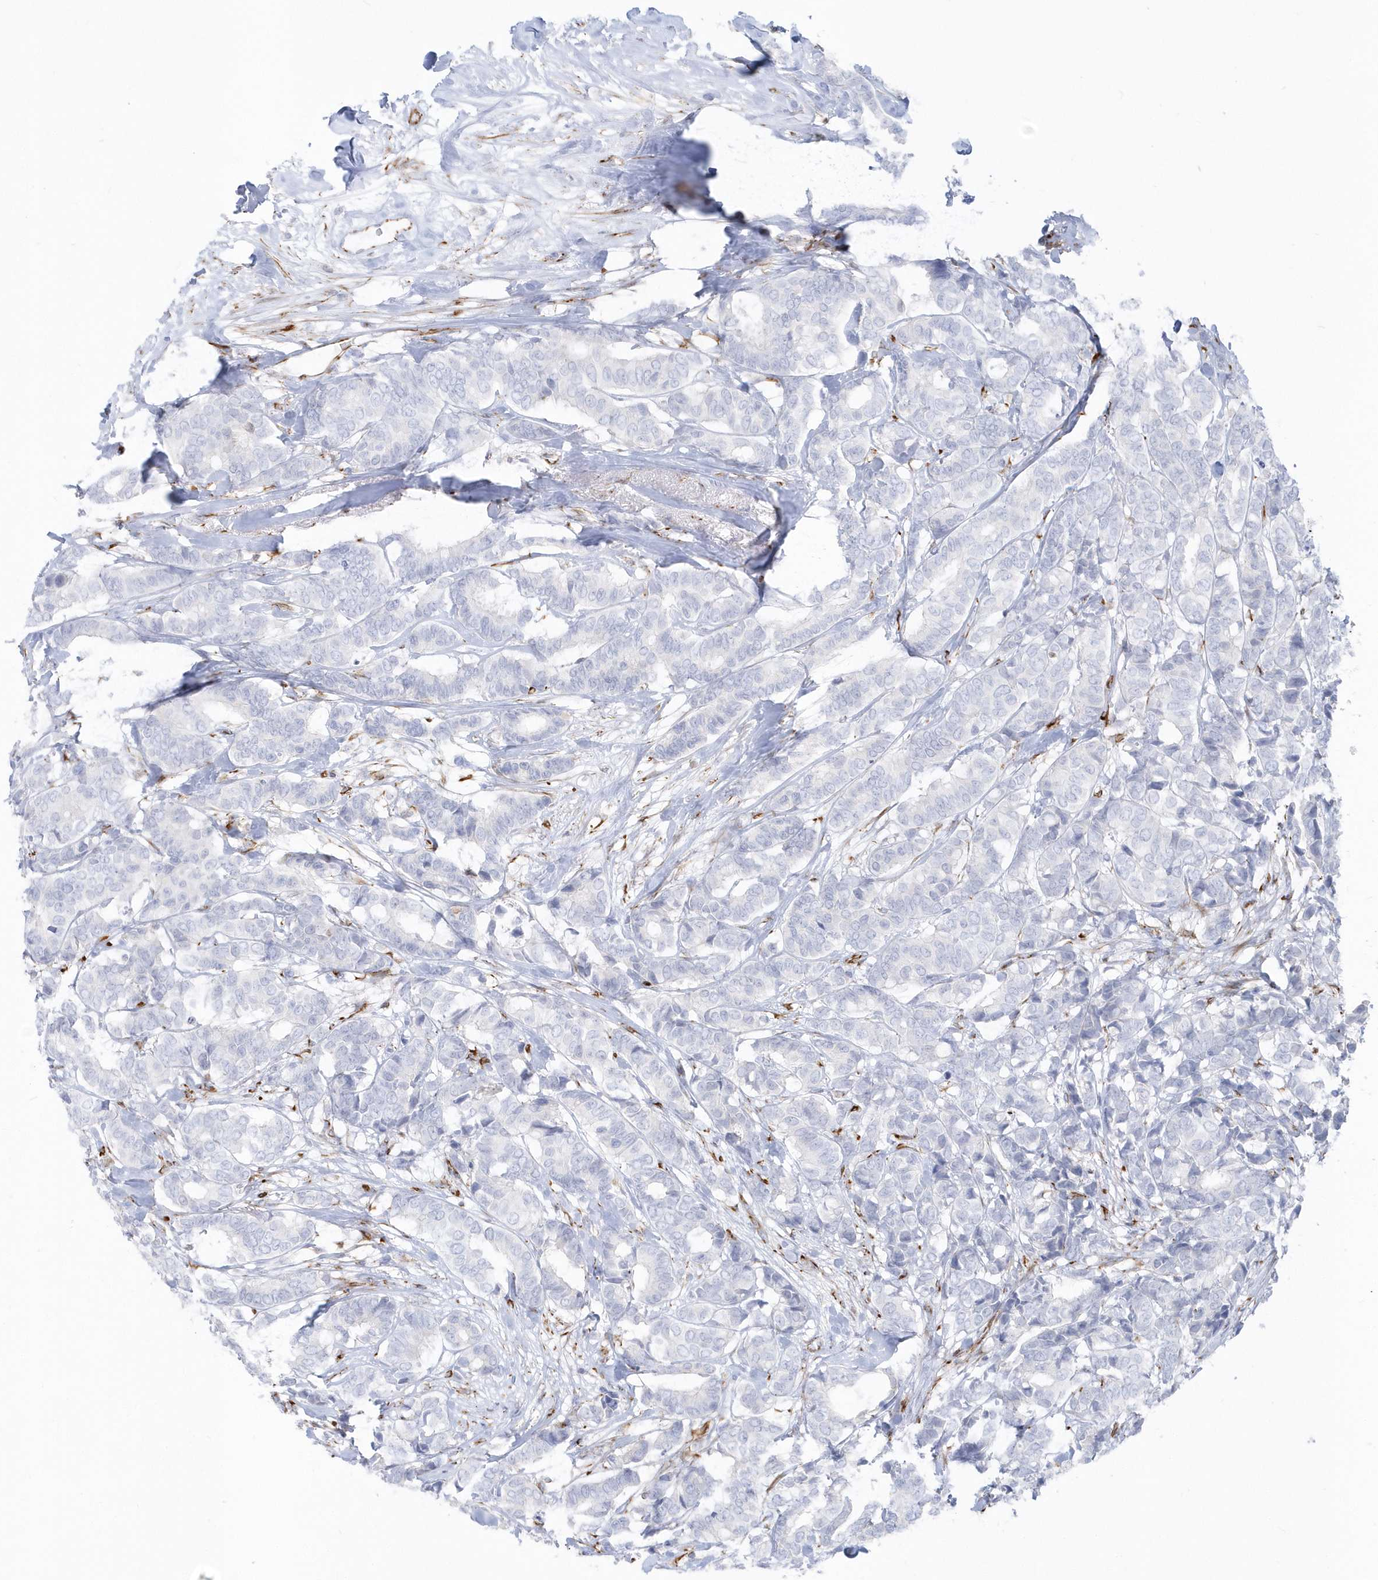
{"staining": {"intensity": "negative", "quantity": "none", "location": "none"}, "tissue": "breast cancer", "cell_type": "Tumor cells", "image_type": "cancer", "snomed": [{"axis": "morphology", "description": "Duct carcinoma"}, {"axis": "topography", "description": "Breast"}], "caption": "Photomicrograph shows no protein expression in tumor cells of invasive ductal carcinoma (breast) tissue. Nuclei are stained in blue.", "gene": "PPIL6", "patient": {"sex": "female", "age": 87}}